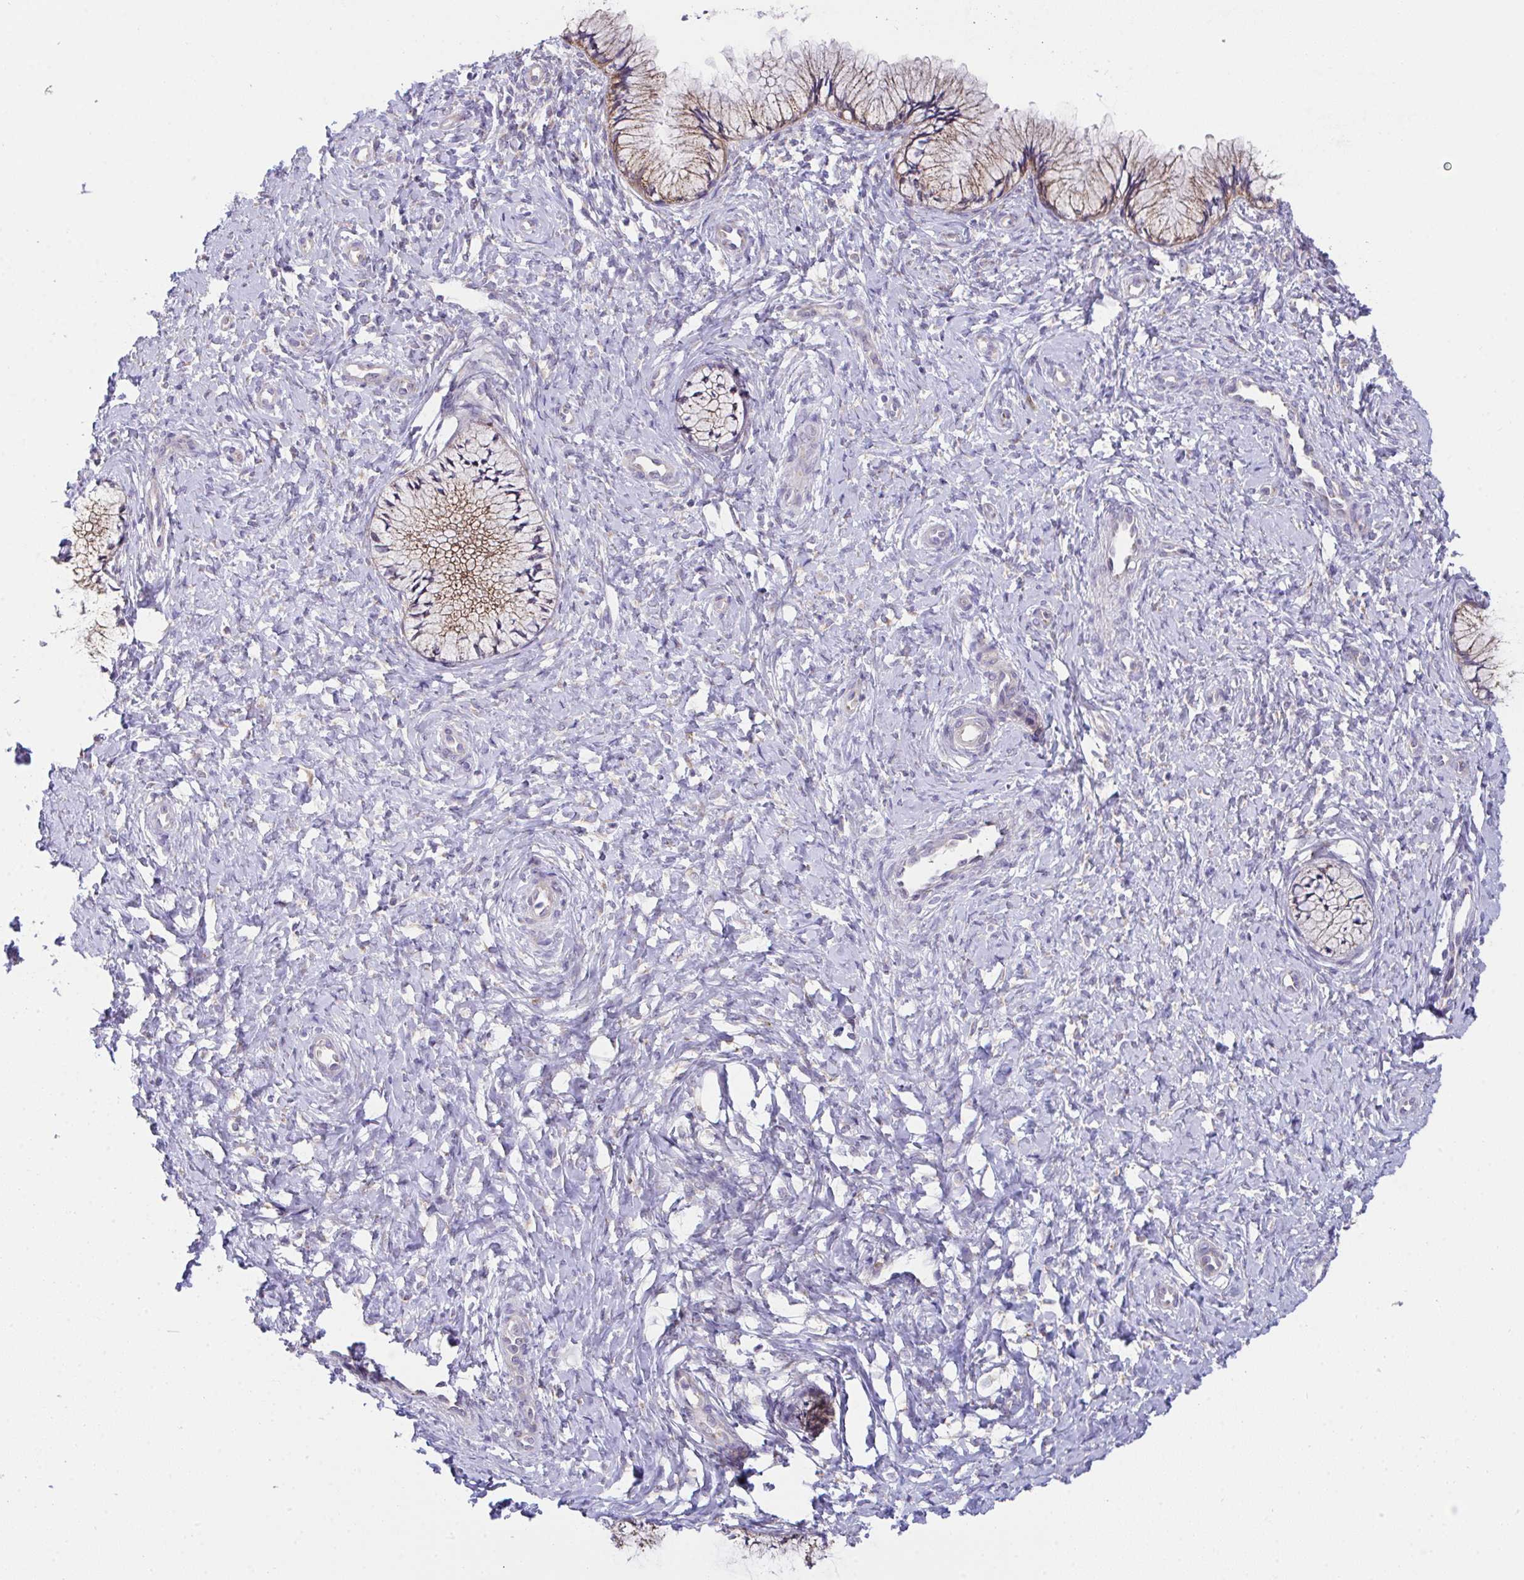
{"staining": {"intensity": "weak", "quantity": "25%-75%", "location": "cytoplasmic/membranous"}, "tissue": "cervix", "cell_type": "Glandular cells", "image_type": "normal", "snomed": [{"axis": "morphology", "description": "Normal tissue, NOS"}, {"axis": "topography", "description": "Cervix"}], "caption": "An immunohistochemistry photomicrograph of unremarkable tissue is shown. Protein staining in brown labels weak cytoplasmic/membranous positivity in cervix within glandular cells.", "gene": "MIA3", "patient": {"sex": "female", "age": 37}}